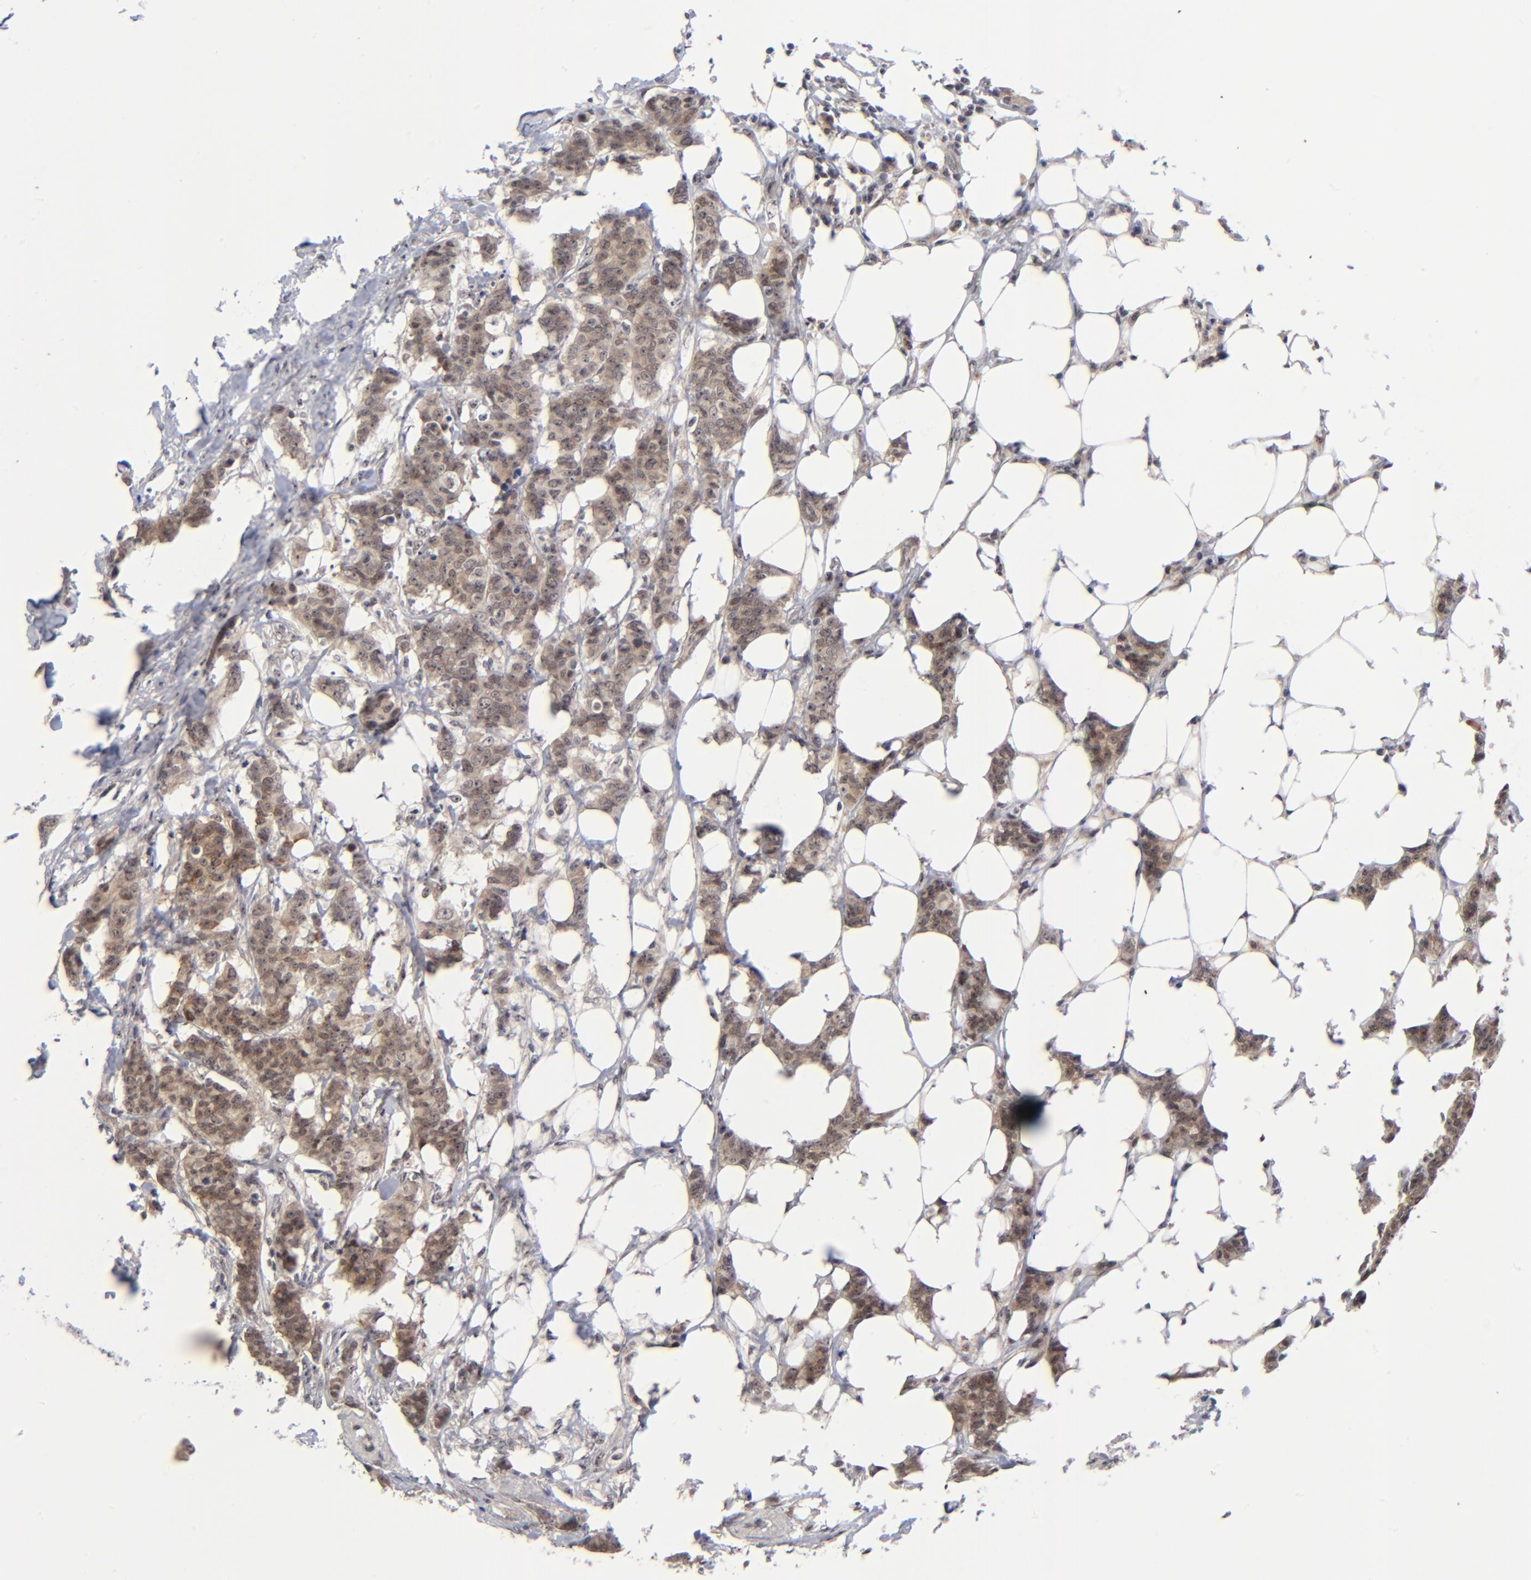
{"staining": {"intensity": "weak", "quantity": ">75%", "location": "cytoplasmic/membranous,nuclear"}, "tissue": "breast cancer", "cell_type": "Tumor cells", "image_type": "cancer", "snomed": [{"axis": "morphology", "description": "Duct carcinoma"}, {"axis": "topography", "description": "Breast"}], "caption": "Immunohistochemical staining of breast cancer (invasive ductal carcinoma) reveals low levels of weak cytoplasmic/membranous and nuclear protein positivity in about >75% of tumor cells.", "gene": "ZNF419", "patient": {"sex": "female", "age": 40}}